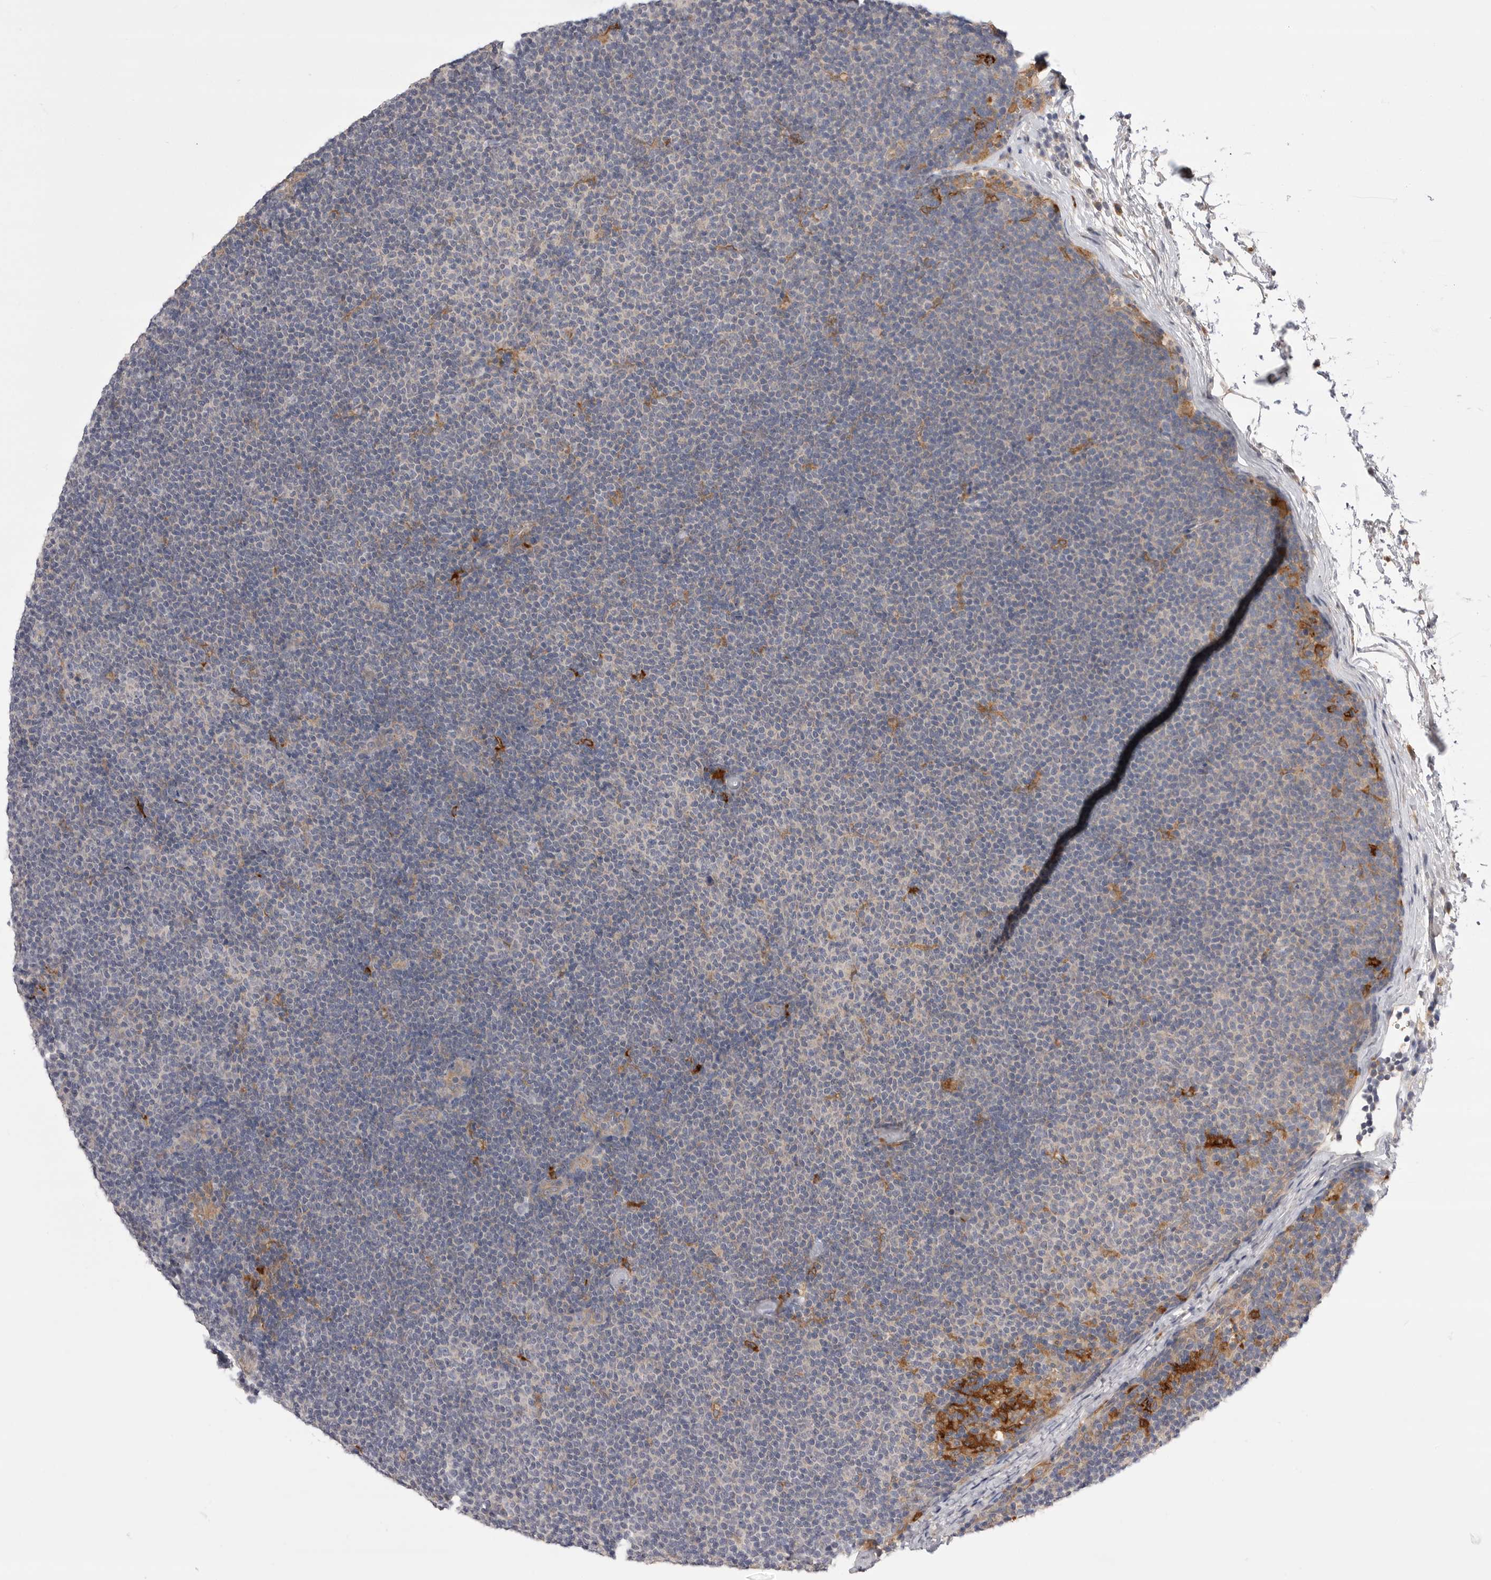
{"staining": {"intensity": "negative", "quantity": "none", "location": "none"}, "tissue": "lymphoma", "cell_type": "Tumor cells", "image_type": "cancer", "snomed": [{"axis": "morphology", "description": "Malignant lymphoma, non-Hodgkin's type, Low grade"}, {"axis": "topography", "description": "Lymph node"}], "caption": "Immunohistochemistry histopathology image of neoplastic tissue: lymphoma stained with DAB exhibits no significant protein positivity in tumor cells.", "gene": "VAC14", "patient": {"sex": "female", "age": 53}}